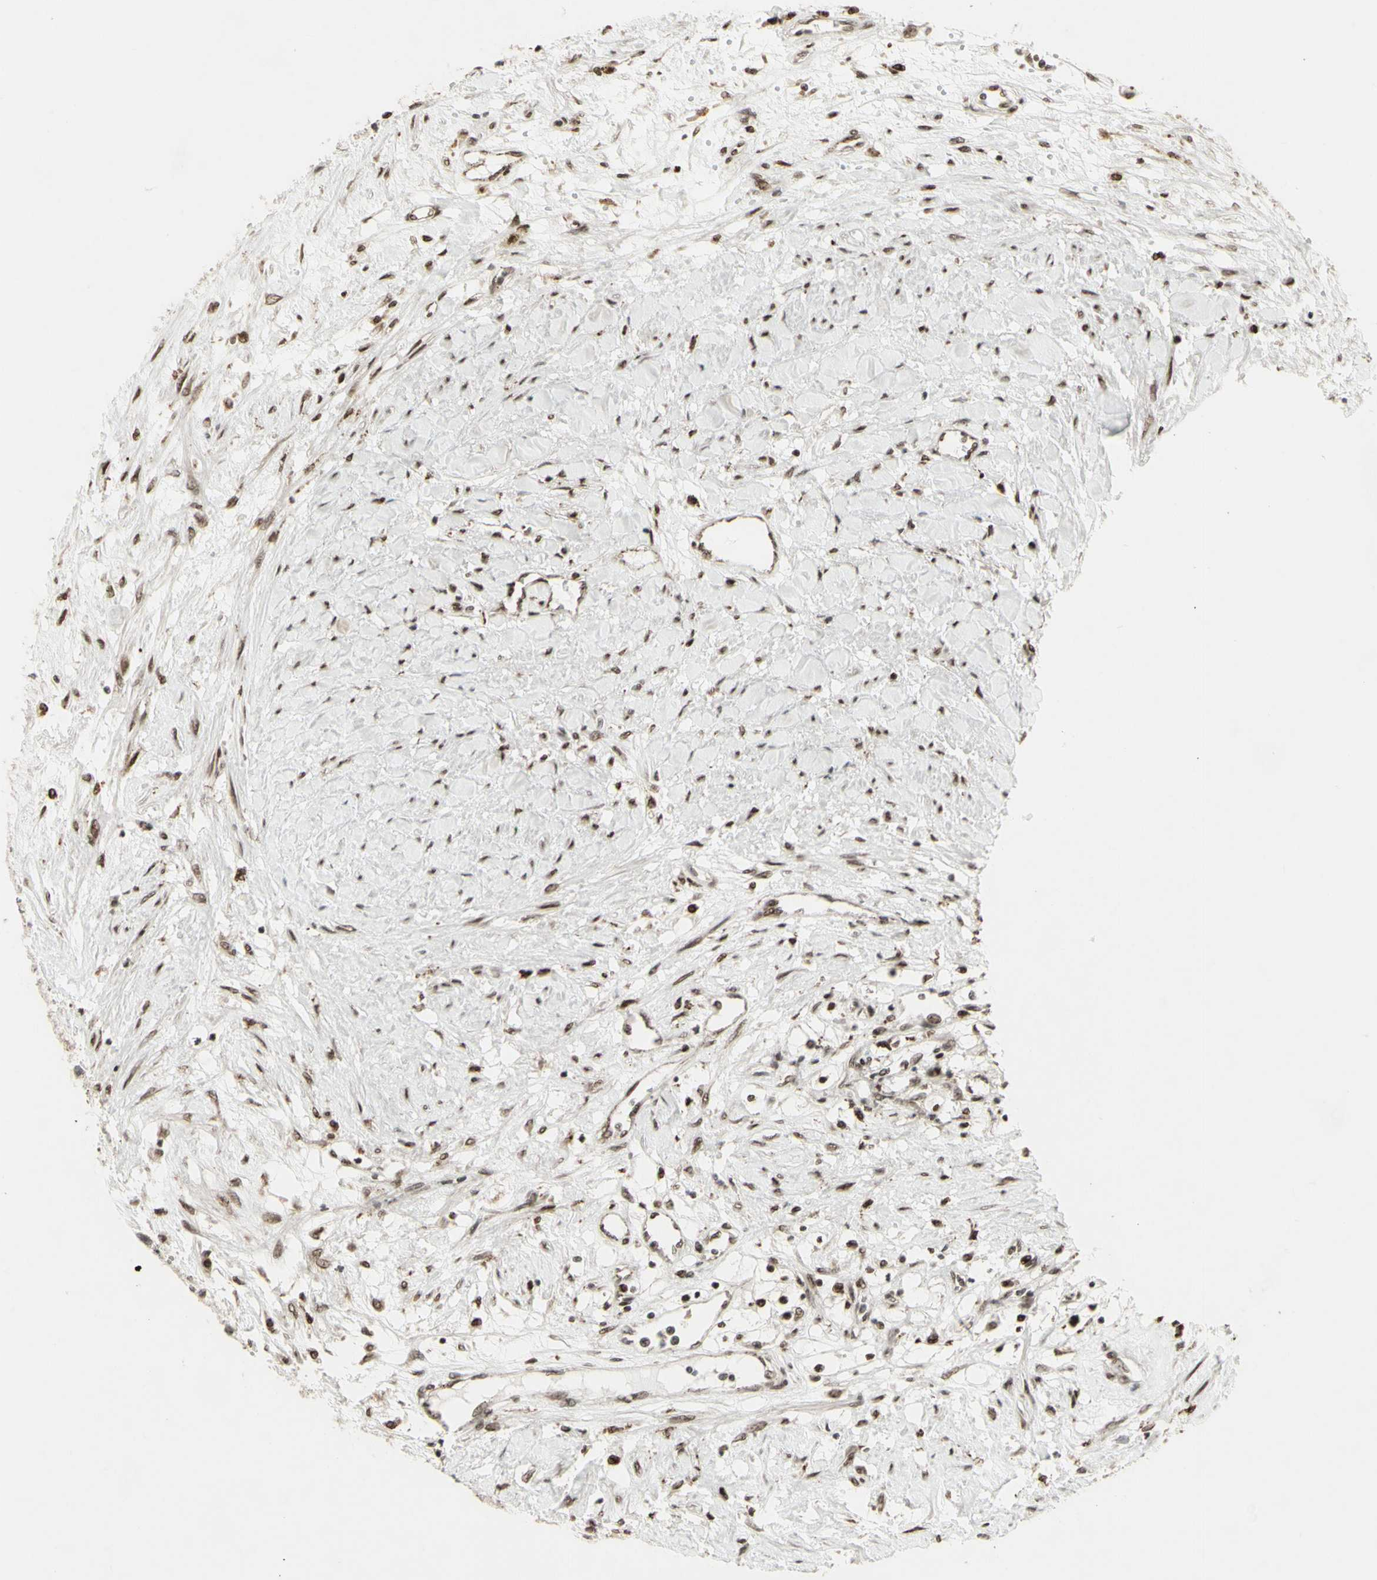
{"staining": {"intensity": "weak", "quantity": ">75%", "location": "nuclear"}, "tissue": "renal cancer", "cell_type": "Tumor cells", "image_type": "cancer", "snomed": [{"axis": "morphology", "description": "Adenocarcinoma, NOS"}, {"axis": "topography", "description": "Kidney"}], "caption": "DAB immunohistochemical staining of renal cancer shows weak nuclear protein staining in about >75% of tumor cells.", "gene": "CBX1", "patient": {"sex": "male", "age": 68}}